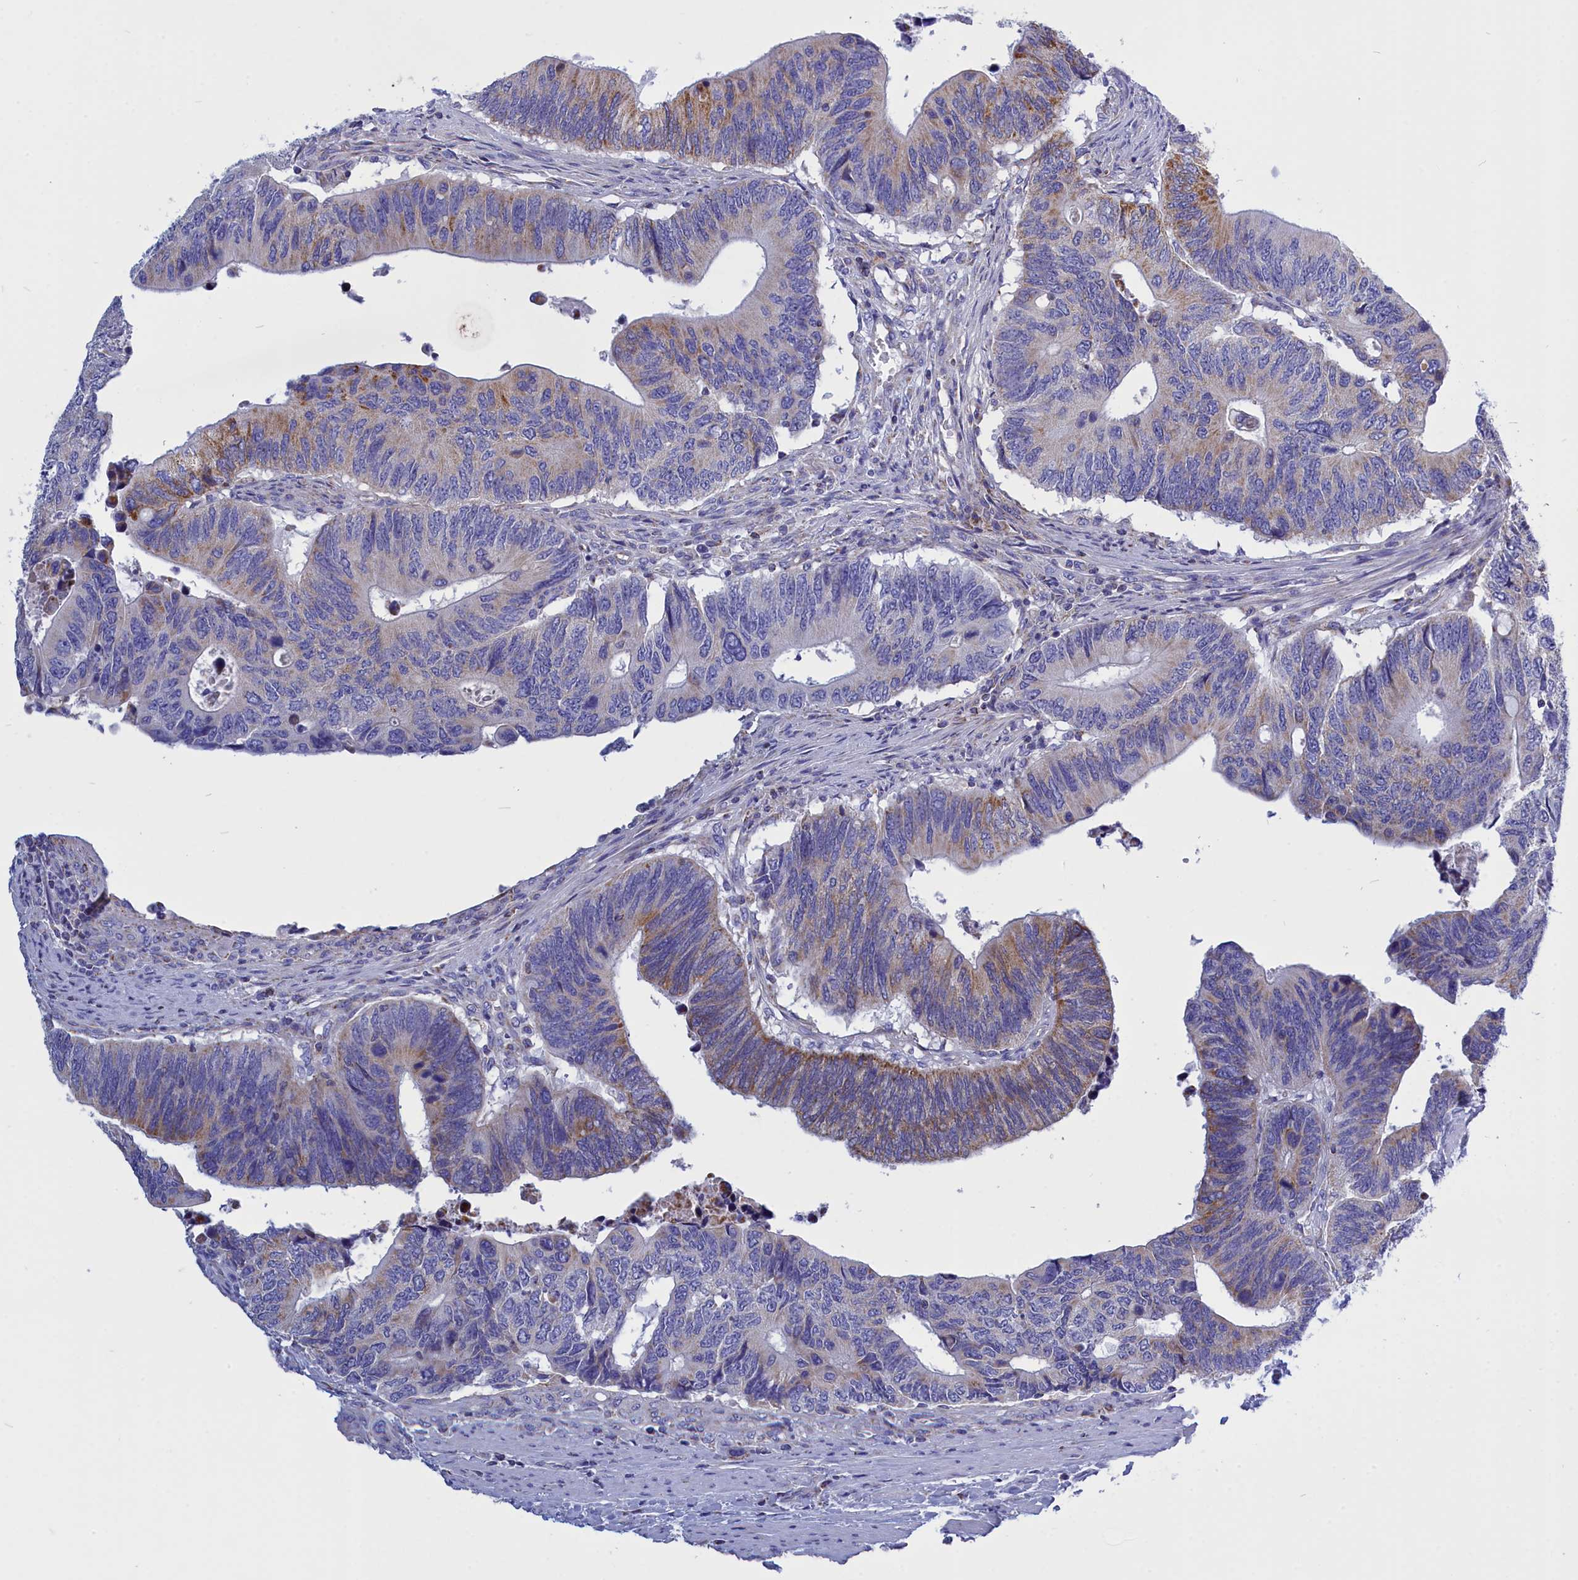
{"staining": {"intensity": "moderate", "quantity": "<25%", "location": "cytoplasmic/membranous"}, "tissue": "colorectal cancer", "cell_type": "Tumor cells", "image_type": "cancer", "snomed": [{"axis": "morphology", "description": "Adenocarcinoma, NOS"}, {"axis": "topography", "description": "Colon"}], "caption": "A low amount of moderate cytoplasmic/membranous expression is appreciated in approximately <25% of tumor cells in colorectal cancer (adenocarcinoma) tissue.", "gene": "CCRL2", "patient": {"sex": "male", "age": 87}}